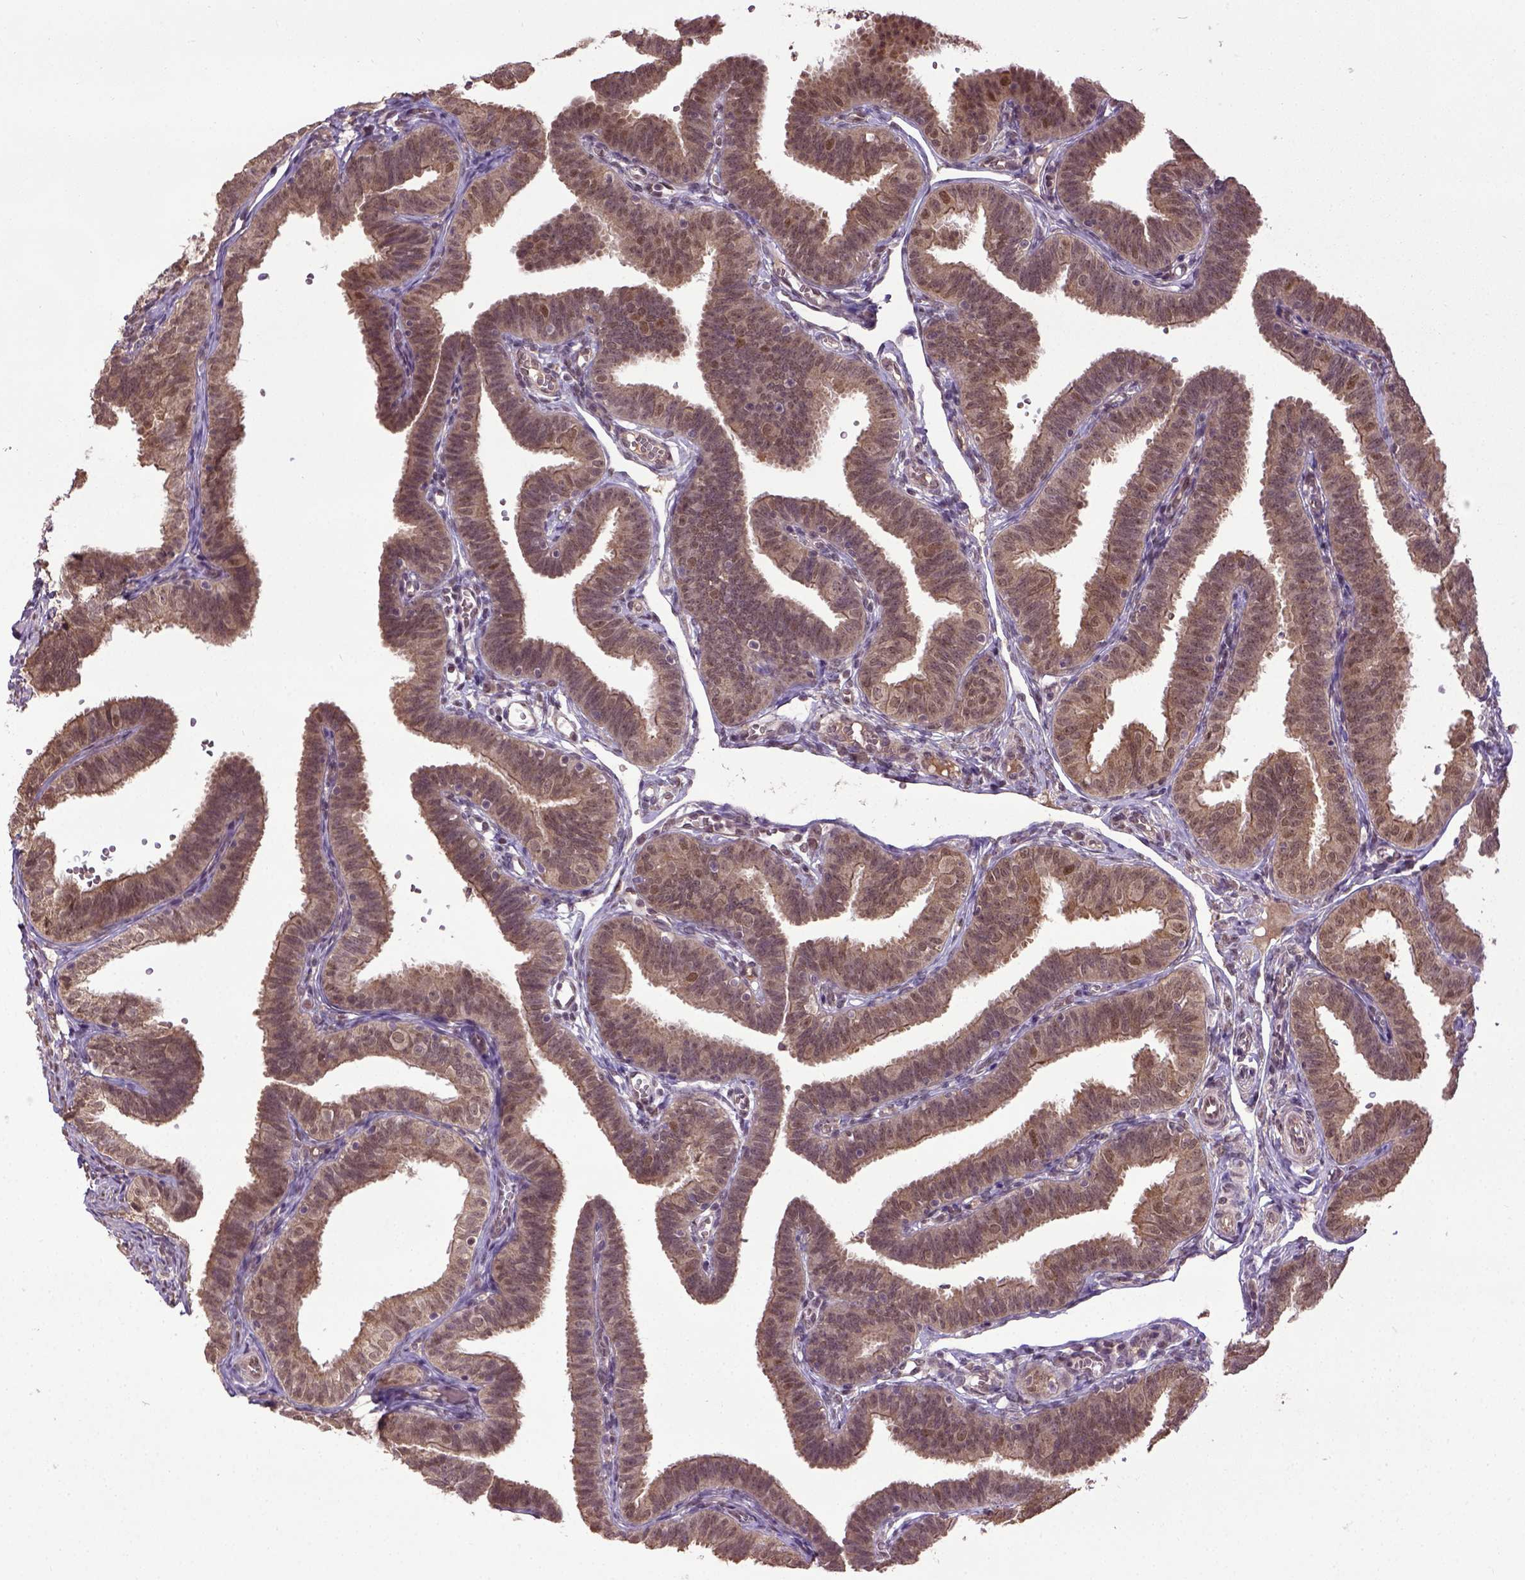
{"staining": {"intensity": "moderate", "quantity": ">75%", "location": "cytoplasmic/membranous,nuclear"}, "tissue": "fallopian tube", "cell_type": "Glandular cells", "image_type": "normal", "snomed": [{"axis": "morphology", "description": "Normal tissue, NOS"}, {"axis": "topography", "description": "Fallopian tube"}], "caption": "An image of fallopian tube stained for a protein reveals moderate cytoplasmic/membranous,nuclear brown staining in glandular cells.", "gene": "UBA3", "patient": {"sex": "female", "age": 25}}